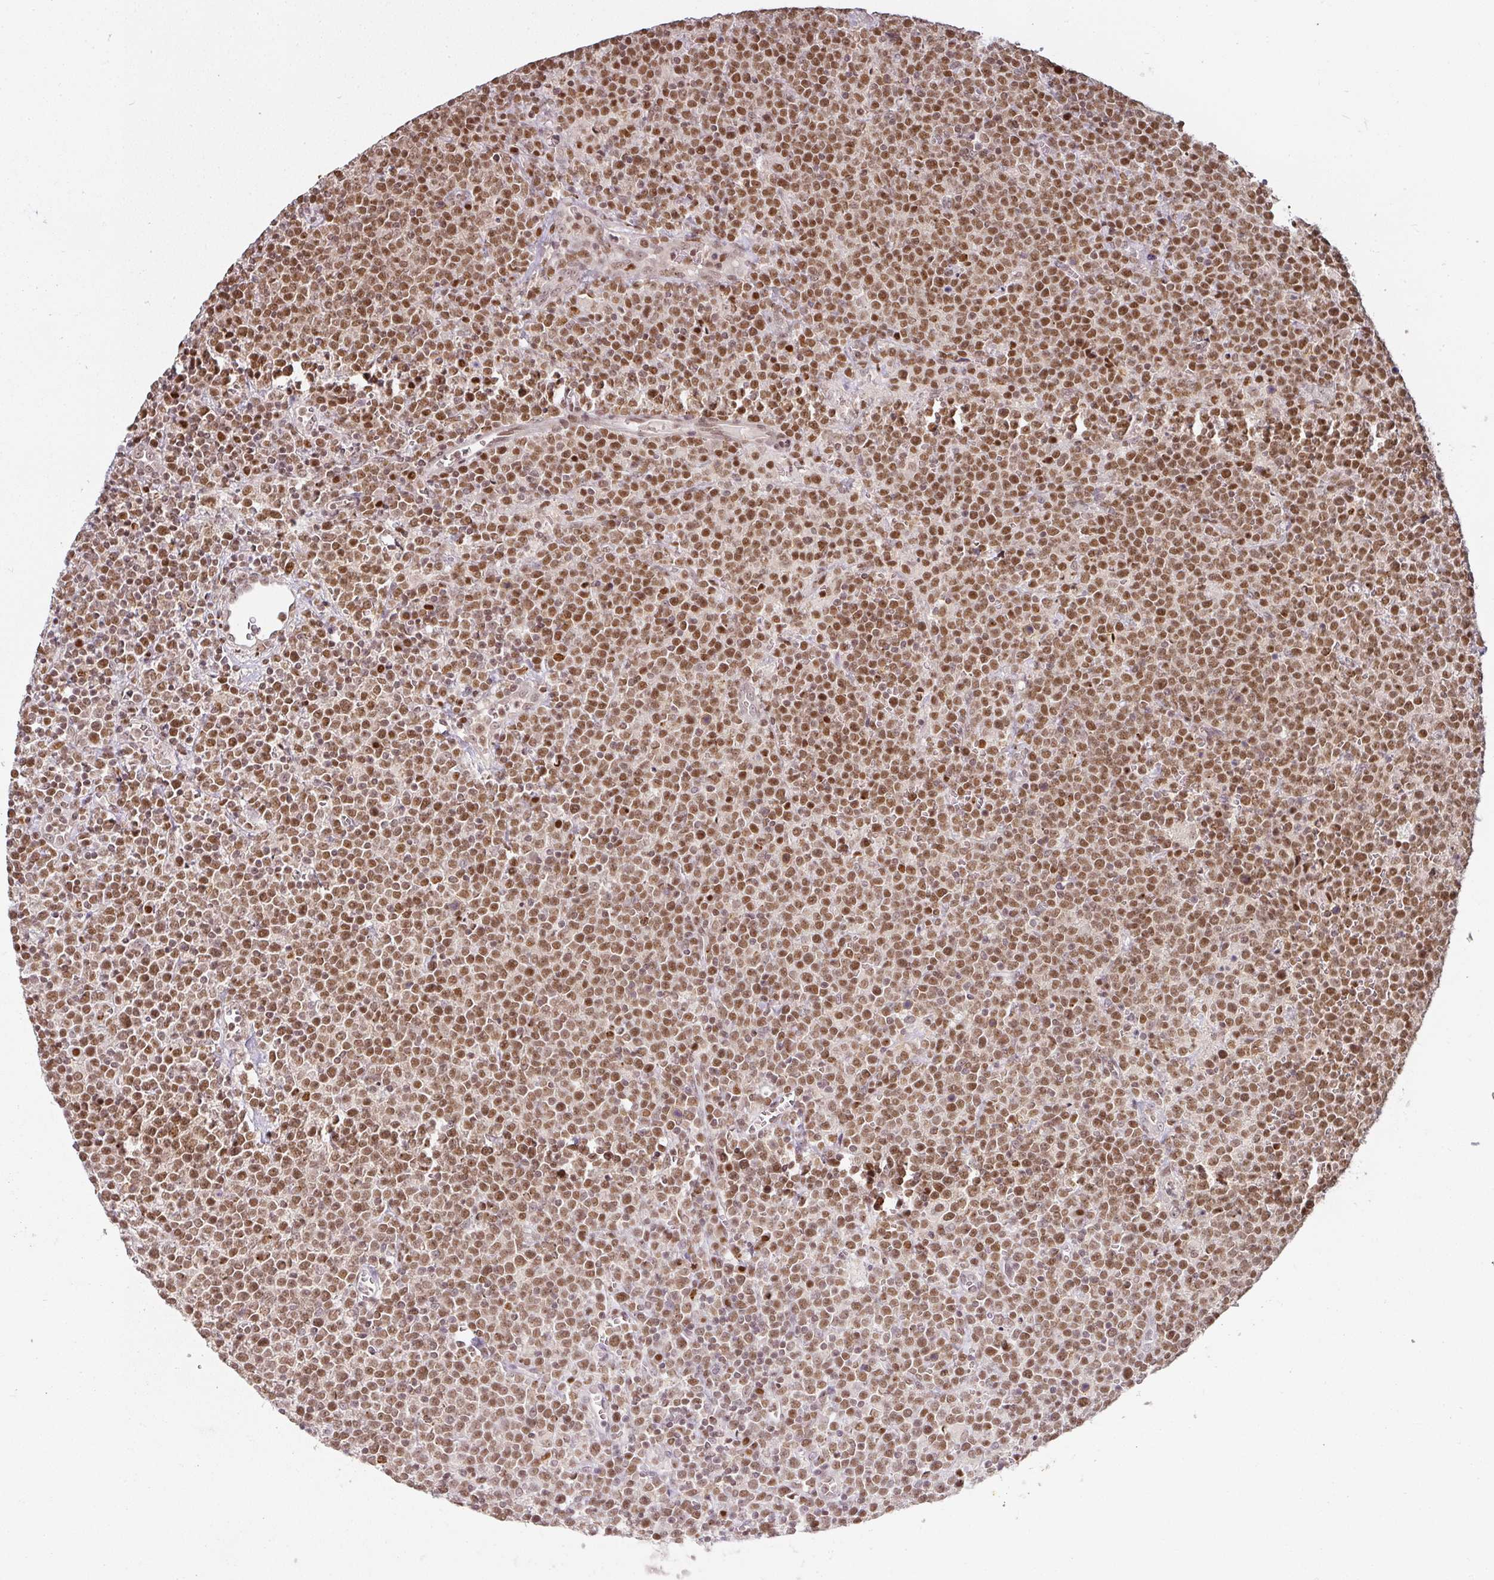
{"staining": {"intensity": "moderate", "quantity": ">75%", "location": "nuclear"}, "tissue": "lymphoma", "cell_type": "Tumor cells", "image_type": "cancer", "snomed": [{"axis": "morphology", "description": "Malignant lymphoma, non-Hodgkin's type, High grade"}, {"axis": "topography", "description": "Lymph node"}], "caption": "Moderate nuclear staining is seen in about >75% of tumor cells in high-grade malignant lymphoma, non-Hodgkin's type.", "gene": "GPRIN2", "patient": {"sex": "male", "age": 61}}